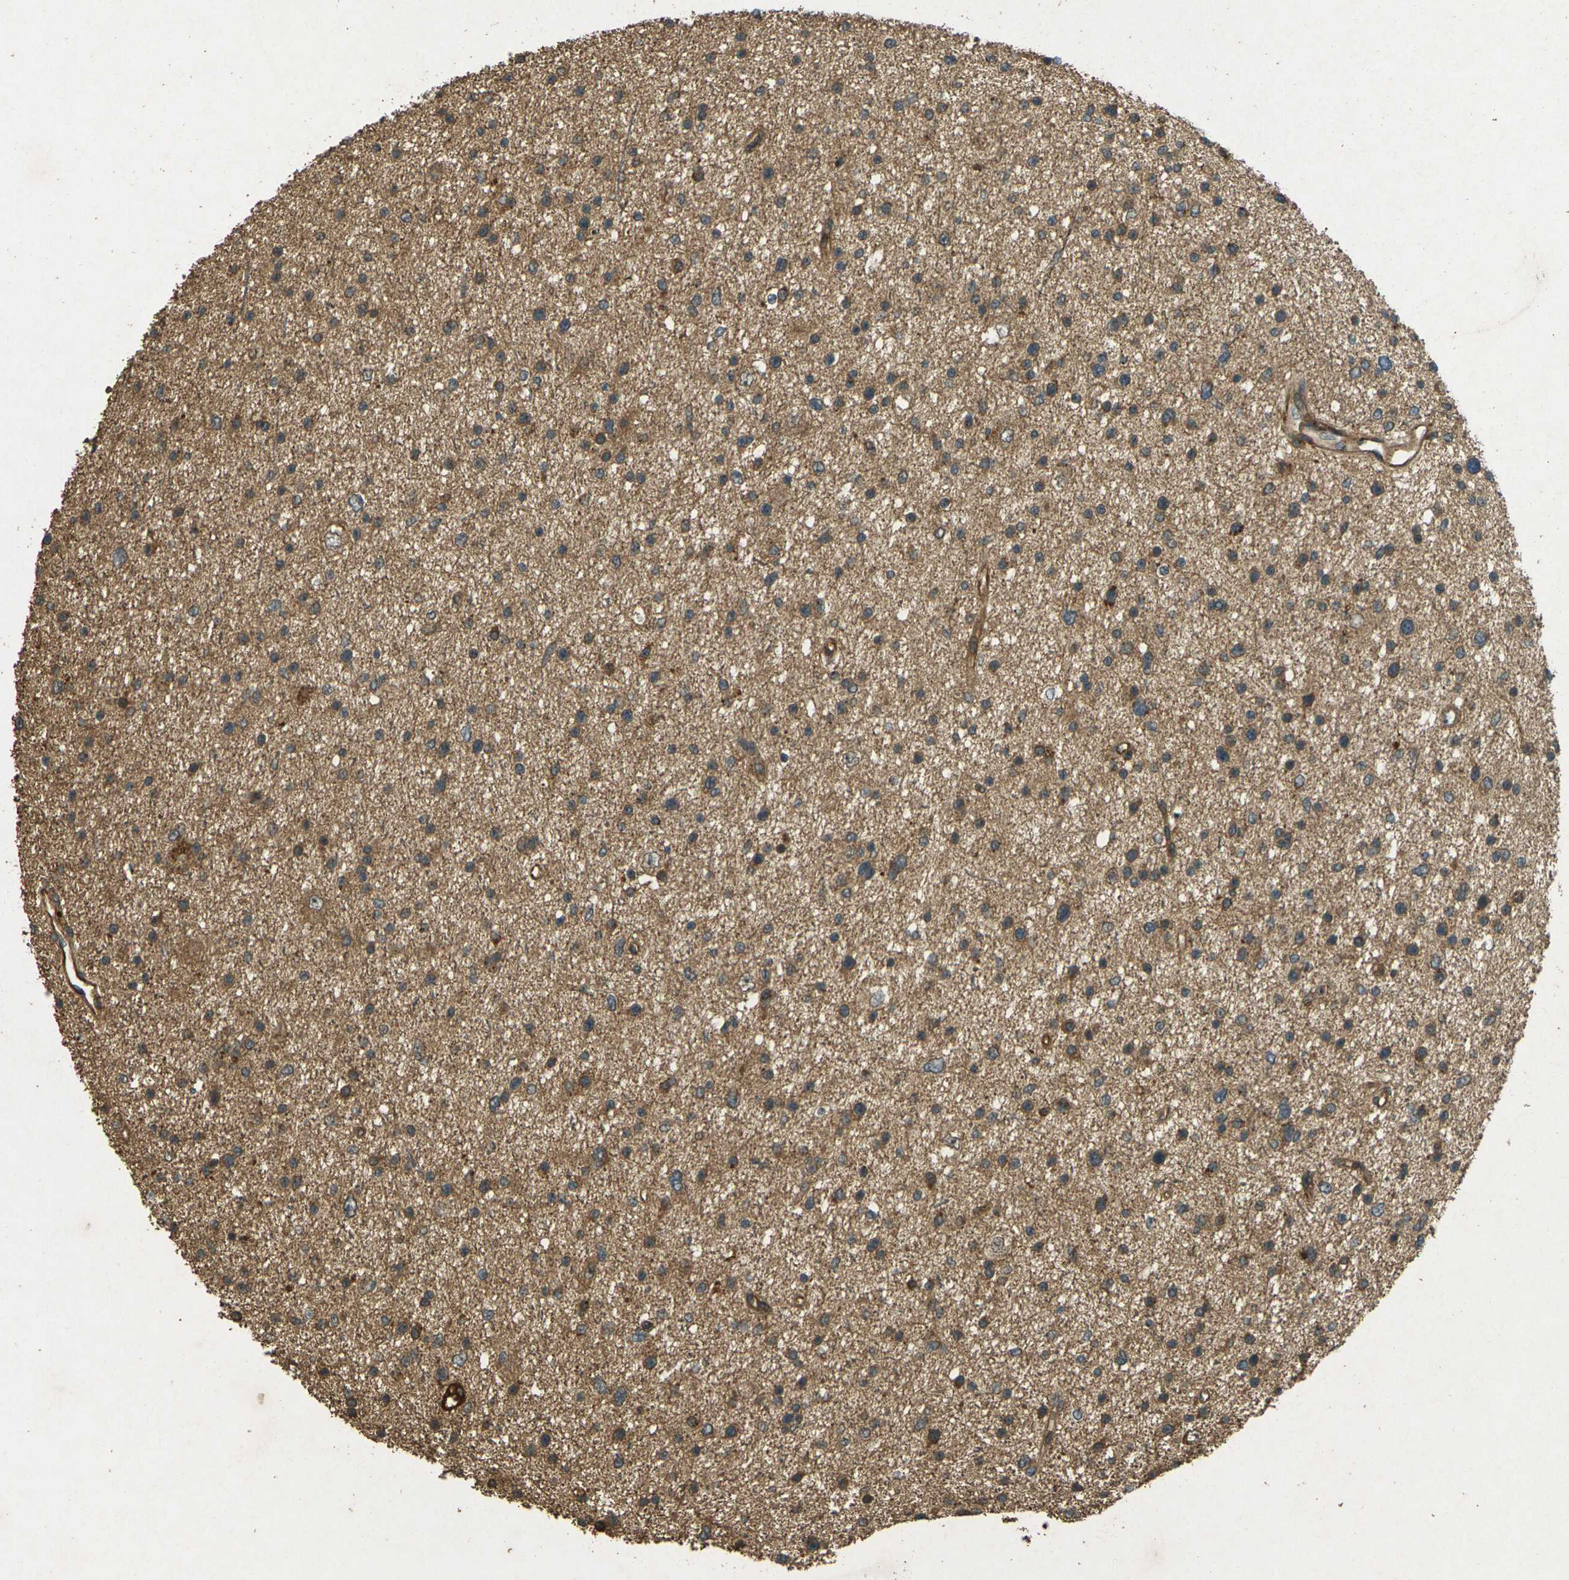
{"staining": {"intensity": "moderate", "quantity": ">75%", "location": "cytoplasmic/membranous"}, "tissue": "glioma", "cell_type": "Tumor cells", "image_type": "cancer", "snomed": [{"axis": "morphology", "description": "Glioma, malignant, Low grade"}, {"axis": "topography", "description": "Brain"}], "caption": "Brown immunohistochemical staining in human glioma exhibits moderate cytoplasmic/membranous expression in approximately >75% of tumor cells.", "gene": "TAP1", "patient": {"sex": "female", "age": 37}}